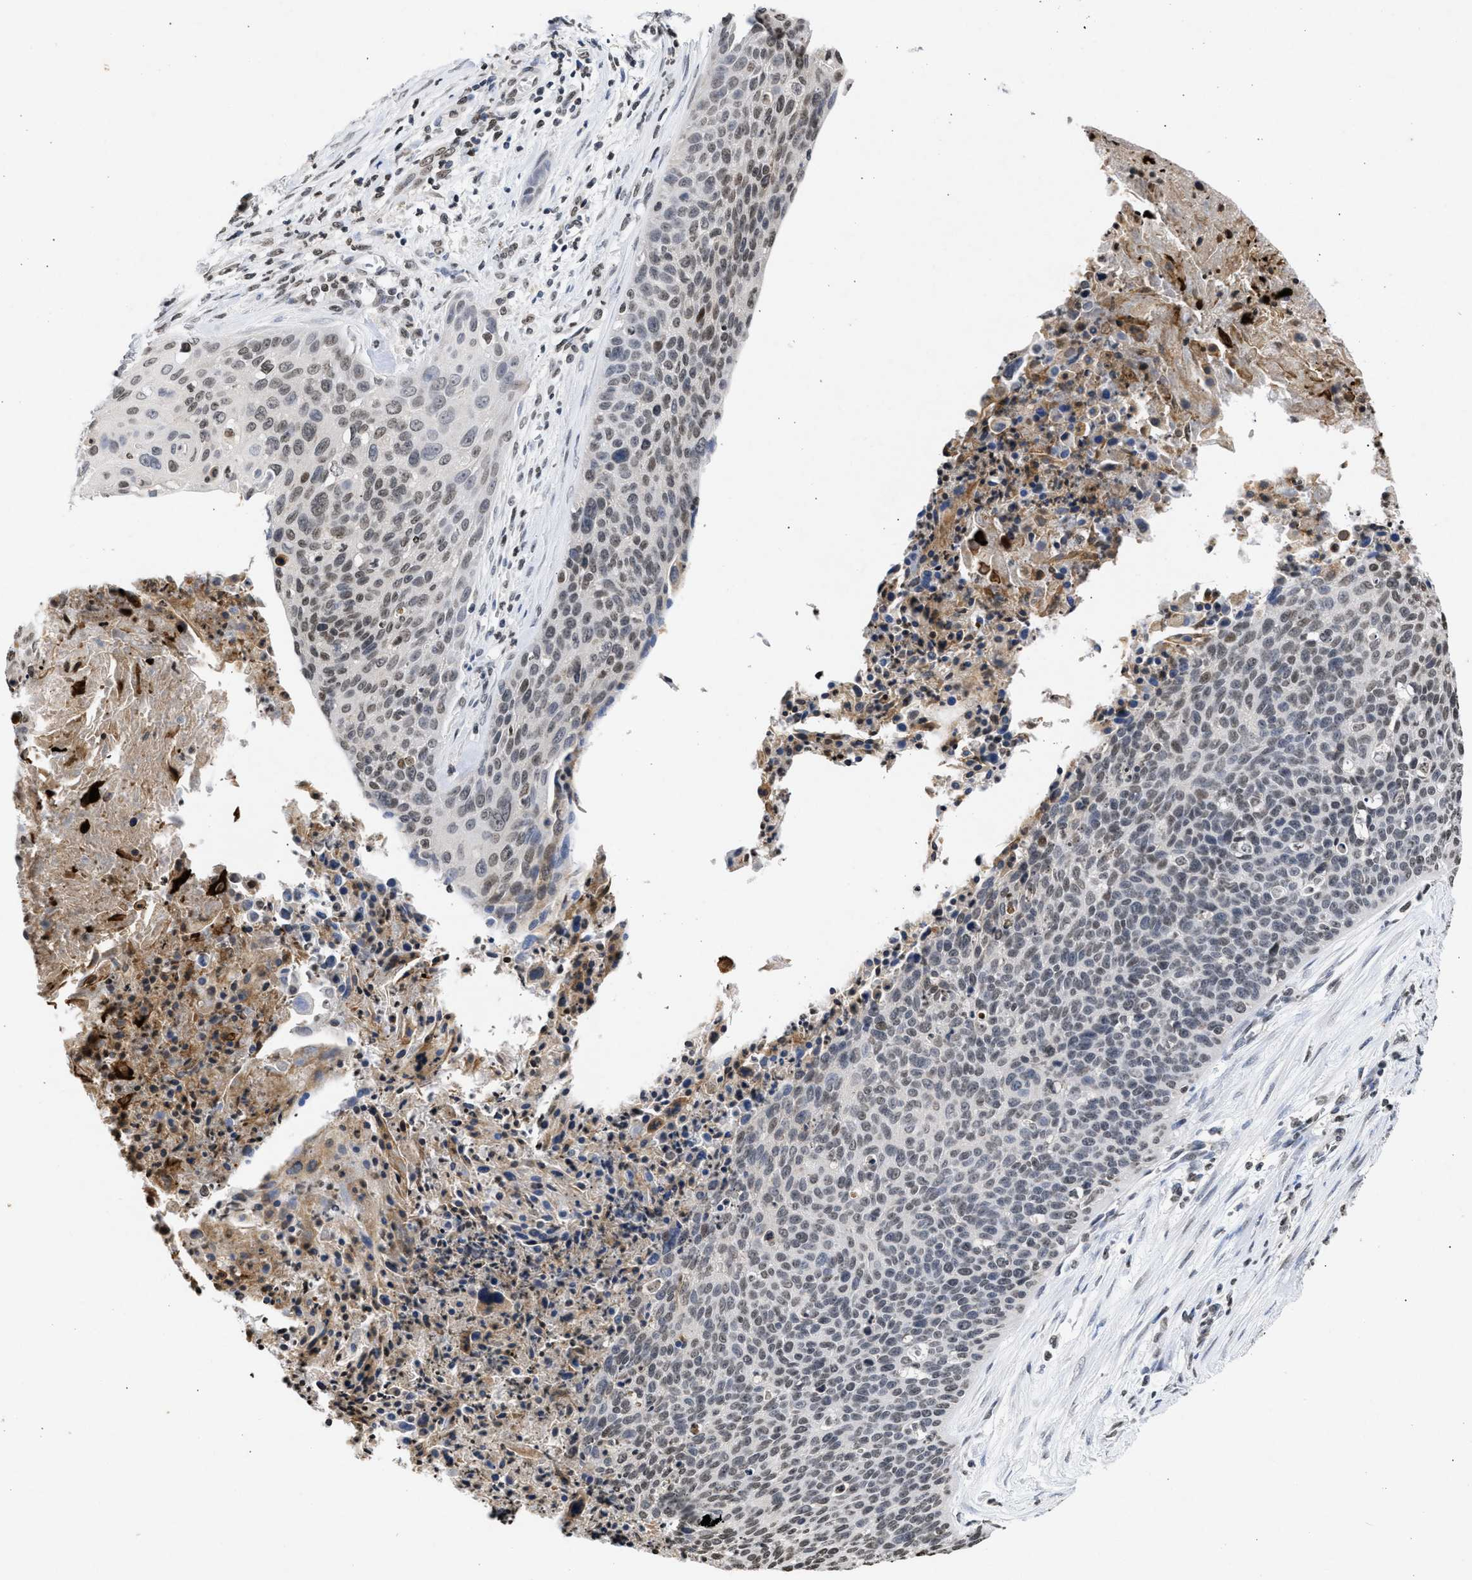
{"staining": {"intensity": "weak", "quantity": "25%-75%", "location": "nuclear"}, "tissue": "cervical cancer", "cell_type": "Tumor cells", "image_type": "cancer", "snomed": [{"axis": "morphology", "description": "Squamous cell carcinoma, NOS"}, {"axis": "topography", "description": "Cervix"}], "caption": "Protein staining displays weak nuclear positivity in approximately 25%-75% of tumor cells in cervical squamous cell carcinoma.", "gene": "NUP35", "patient": {"sex": "female", "age": 55}}